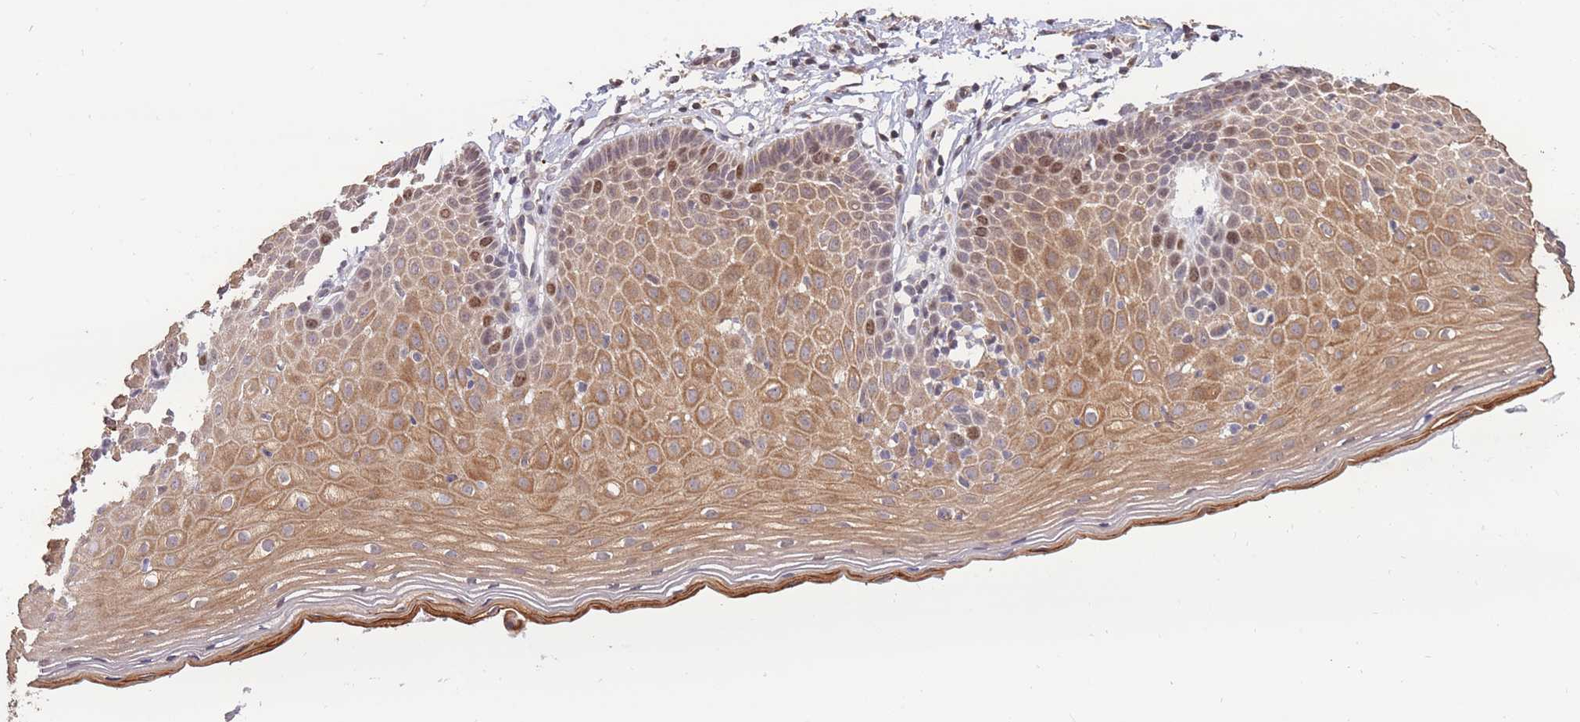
{"staining": {"intensity": "negative", "quantity": "none", "location": "none"}, "tissue": "cervix", "cell_type": "Glandular cells", "image_type": "normal", "snomed": [{"axis": "morphology", "description": "Normal tissue, NOS"}, {"axis": "topography", "description": "Cervix"}], "caption": "A high-resolution micrograph shows immunohistochemistry (IHC) staining of unremarkable cervix, which reveals no significant positivity in glandular cells. (Brightfield microscopy of DAB IHC at high magnification).", "gene": "RGS14", "patient": {"sex": "female", "age": 36}}